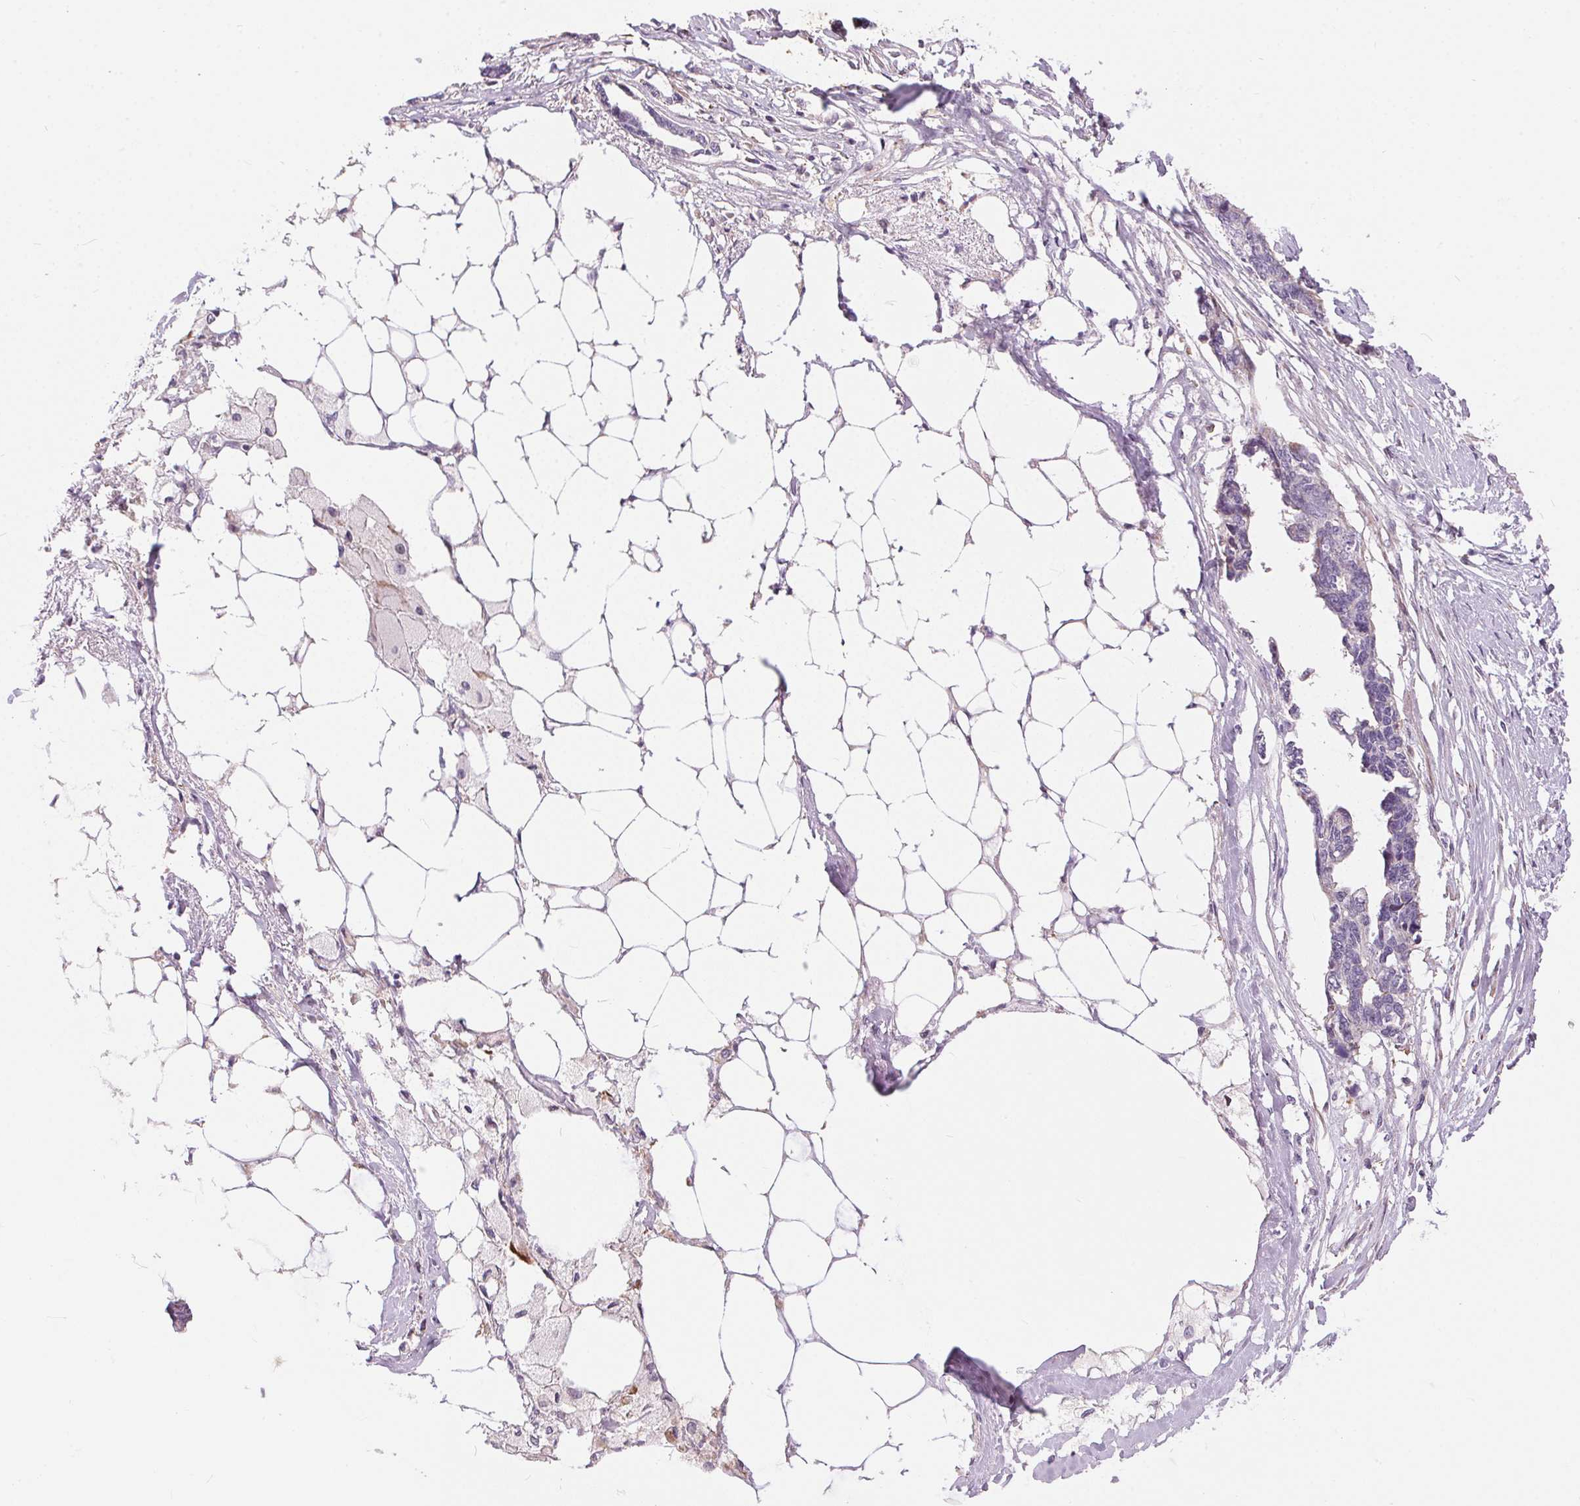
{"staining": {"intensity": "negative", "quantity": "none", "location": "none"}, "tissue": "ovarian cancer", "cell_type": "Tumor cells", "image_type": "cancer", "snomed": [{"axis": "morphology", "description": "Cystadenocarcinoma, serous, NOS"}, {"axis": "topography", "description": "Ovary"}], "caption": "This is an immunohistochemistry (IHC) image of human ovarian cancer (serous cystadenocarcinoma). There is no staining in tumor cells.", "gene": "UNC13B", "patient": {"sex": "female", "age": 69}}